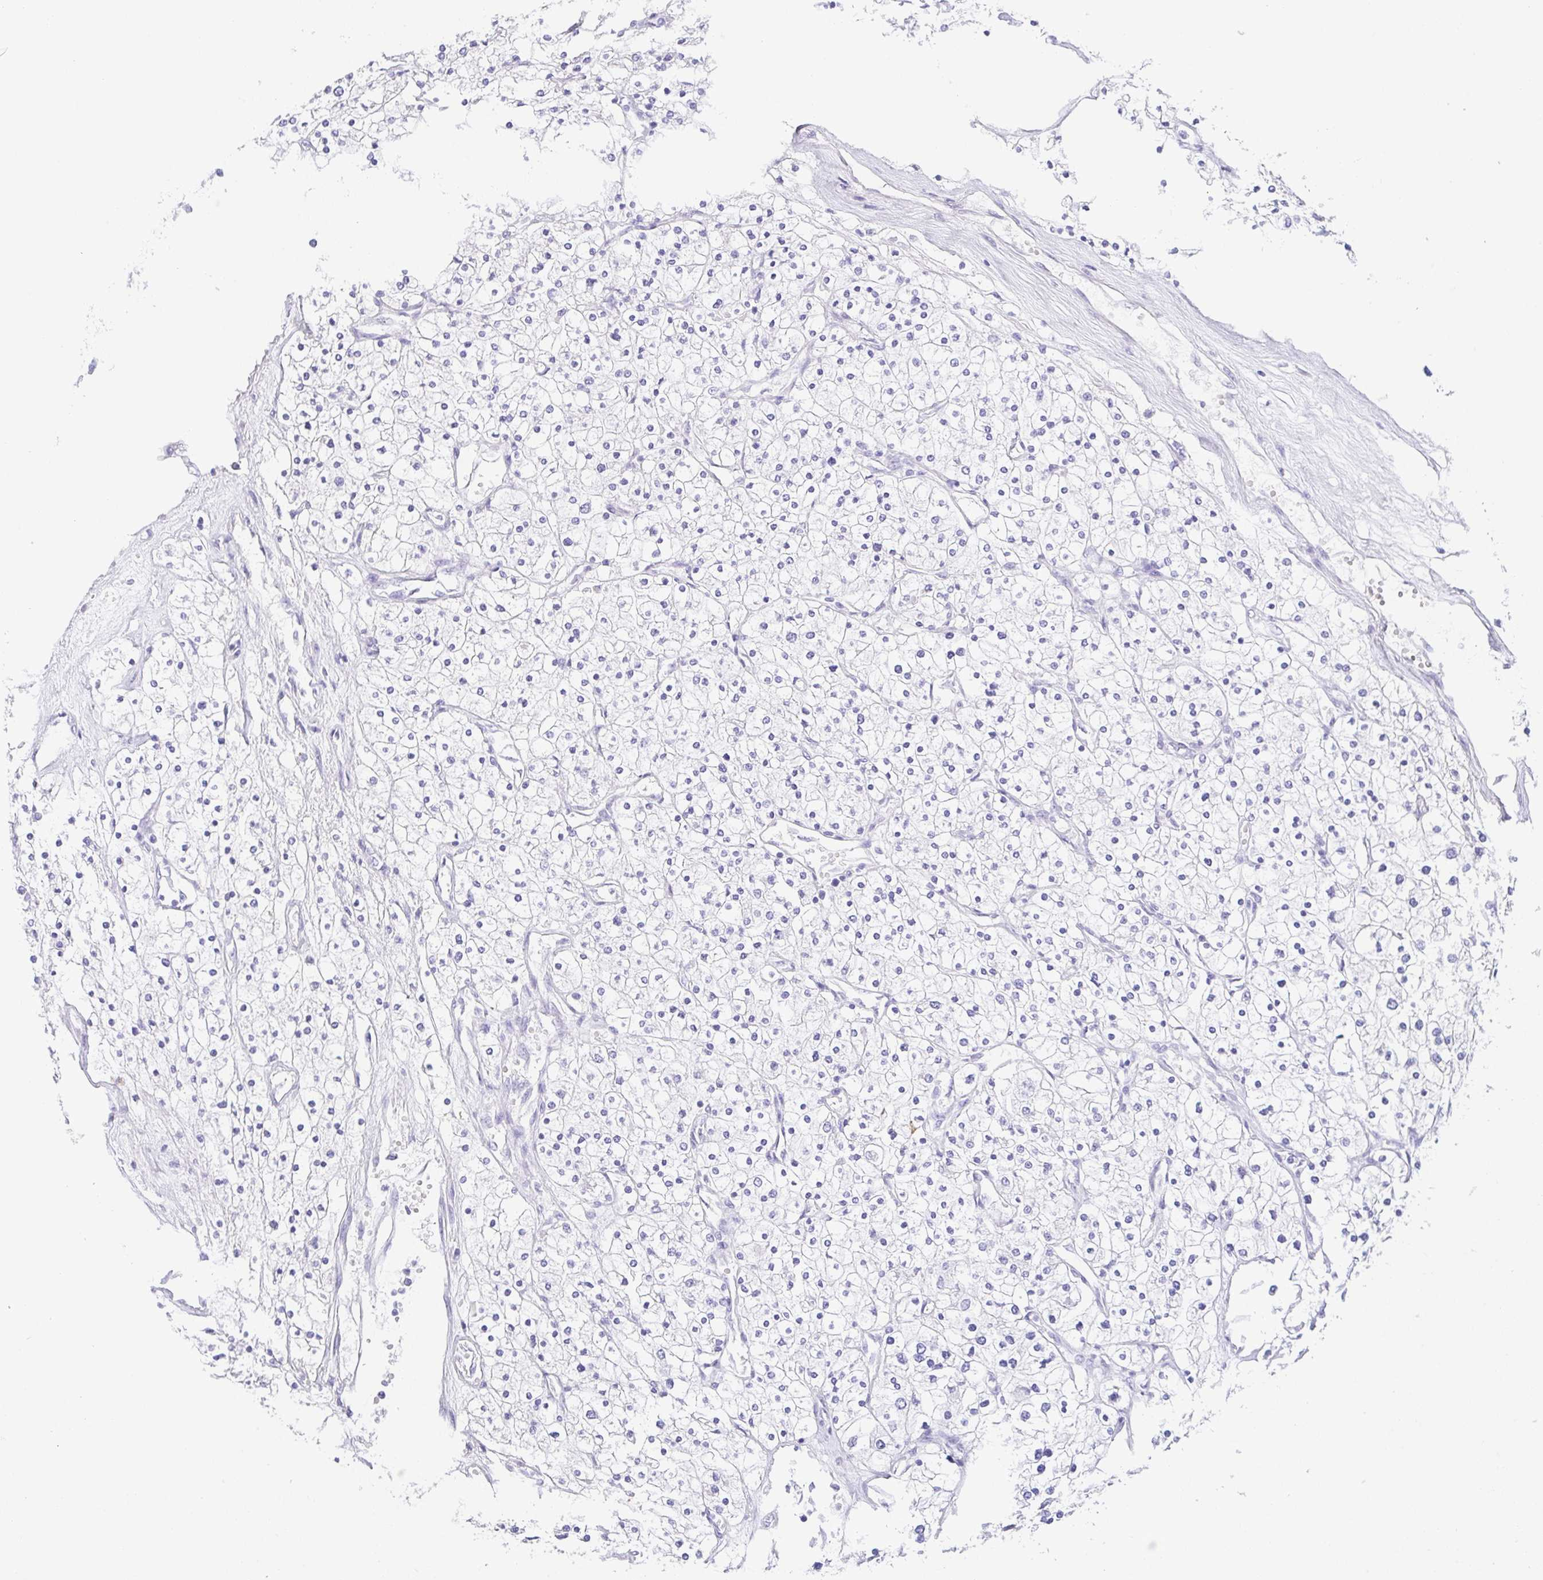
{"staining": {"intensity": "negative", "quantity": "none", "location": "none"}, "tissue": "renal cancer", "cell_type": "Tumor cells", "image_type": "cancer", "snomed": [{"axis": "morphology", "description": "Adenocarcinoma, NOS"}, {"axis": "topography", "description": "Kidney"}], "caption": "DAB immunohistochemical staining of human renal adenocarcinoma demonstrates no significant staining in tumor cells.", "gene": "HAPLN2", "patient": {"sex": "male", "age": 80}}